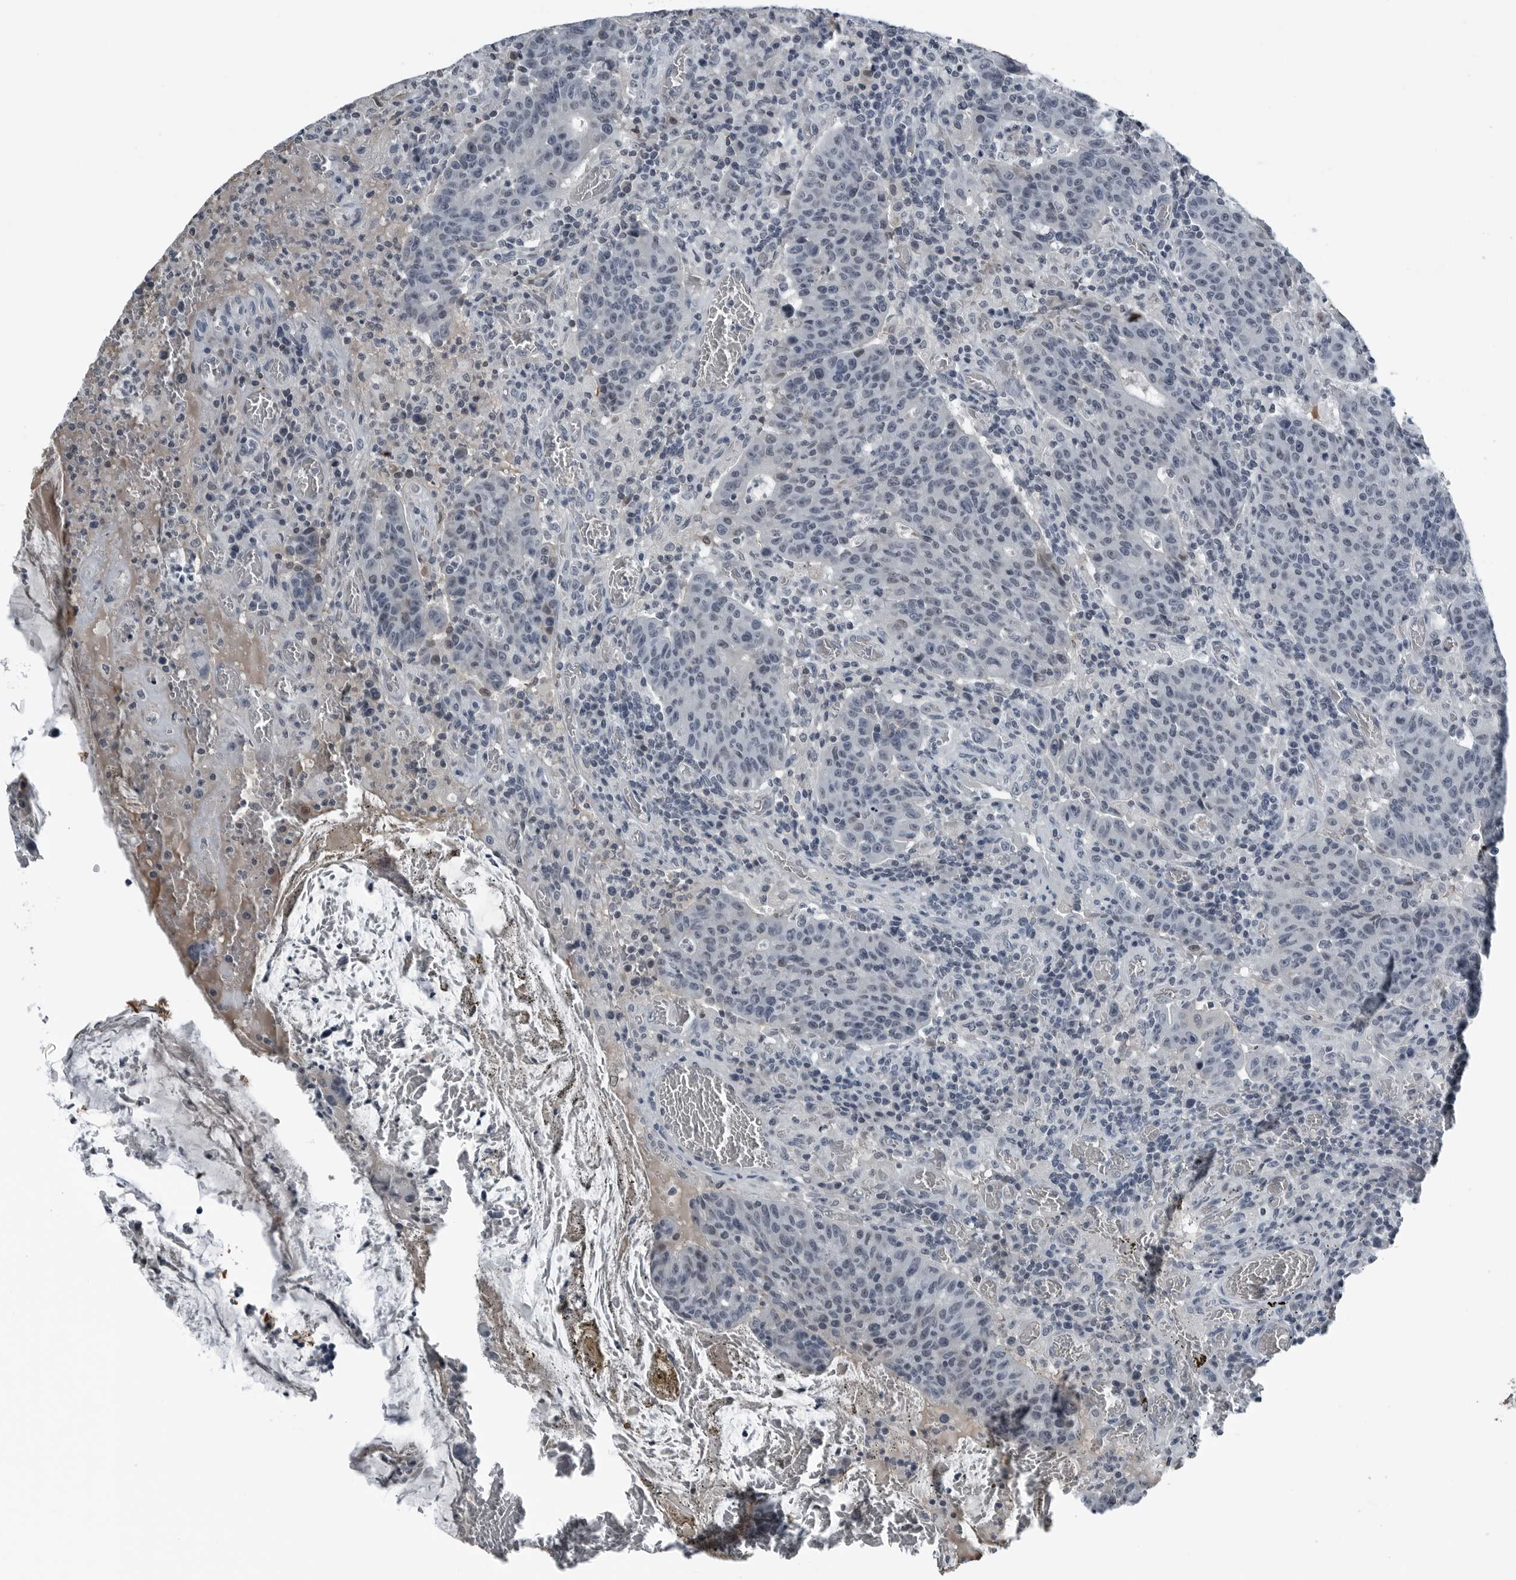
{"staining": {"intensity": "negative", "quantity": "none", "location": "none"}, "tissue": "colorectal cancer", "cell_type": "Tumor cells", "image_type": "cancer", "snomed": [{"axis": "morphology", "description": "Adenocarcinoma, NOS"}, {"axis": "topography", "description": "Colon"}], "caption": "Tumor cells are negative for protein expression in human adenocarcinoma (colorectal).", "gene": "SPINK1", "patient": {"sex": "female", "age": 75}}